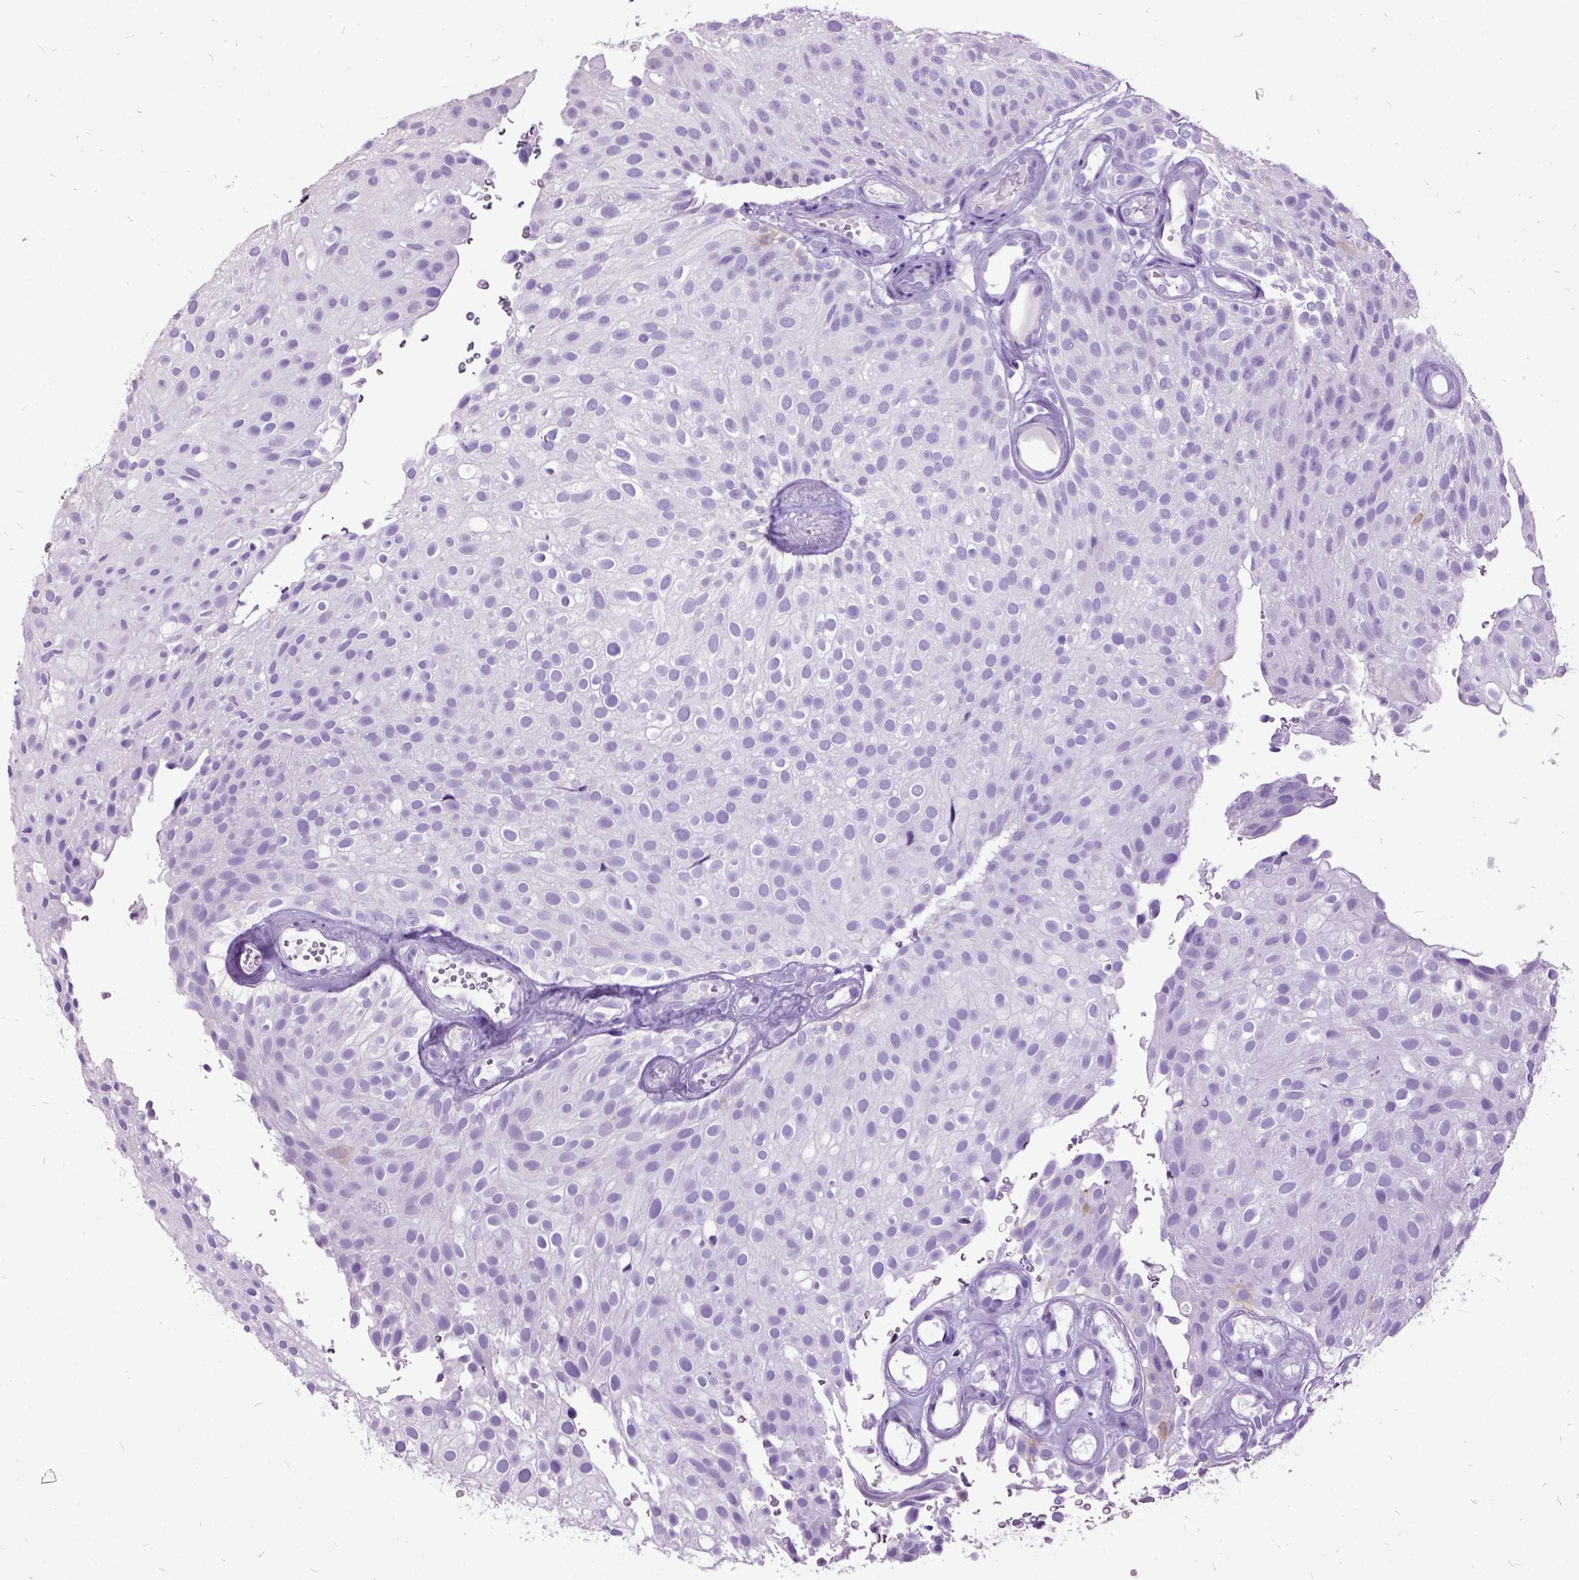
{"staining": {"intensity": "negative", "quantity": "none", "location": "none"}, "tissue": "urothelial cancer", "cell_type": "Tumor cells", "image_type": "cancer", "snomed": [{"axis": "morphology", "description": "Urothelial carcinoma, Low grade"}, {"axis": "topography", "description": "Urinary bladder"}], "caption": "An image of human urothelial carcinoma (low-grade) is negative for staining in tumor cells. (Brightfield microscopy of DAB IHC at high magnification).", "gene": "MME", "patient": {"sex": "male", "age": 78}}